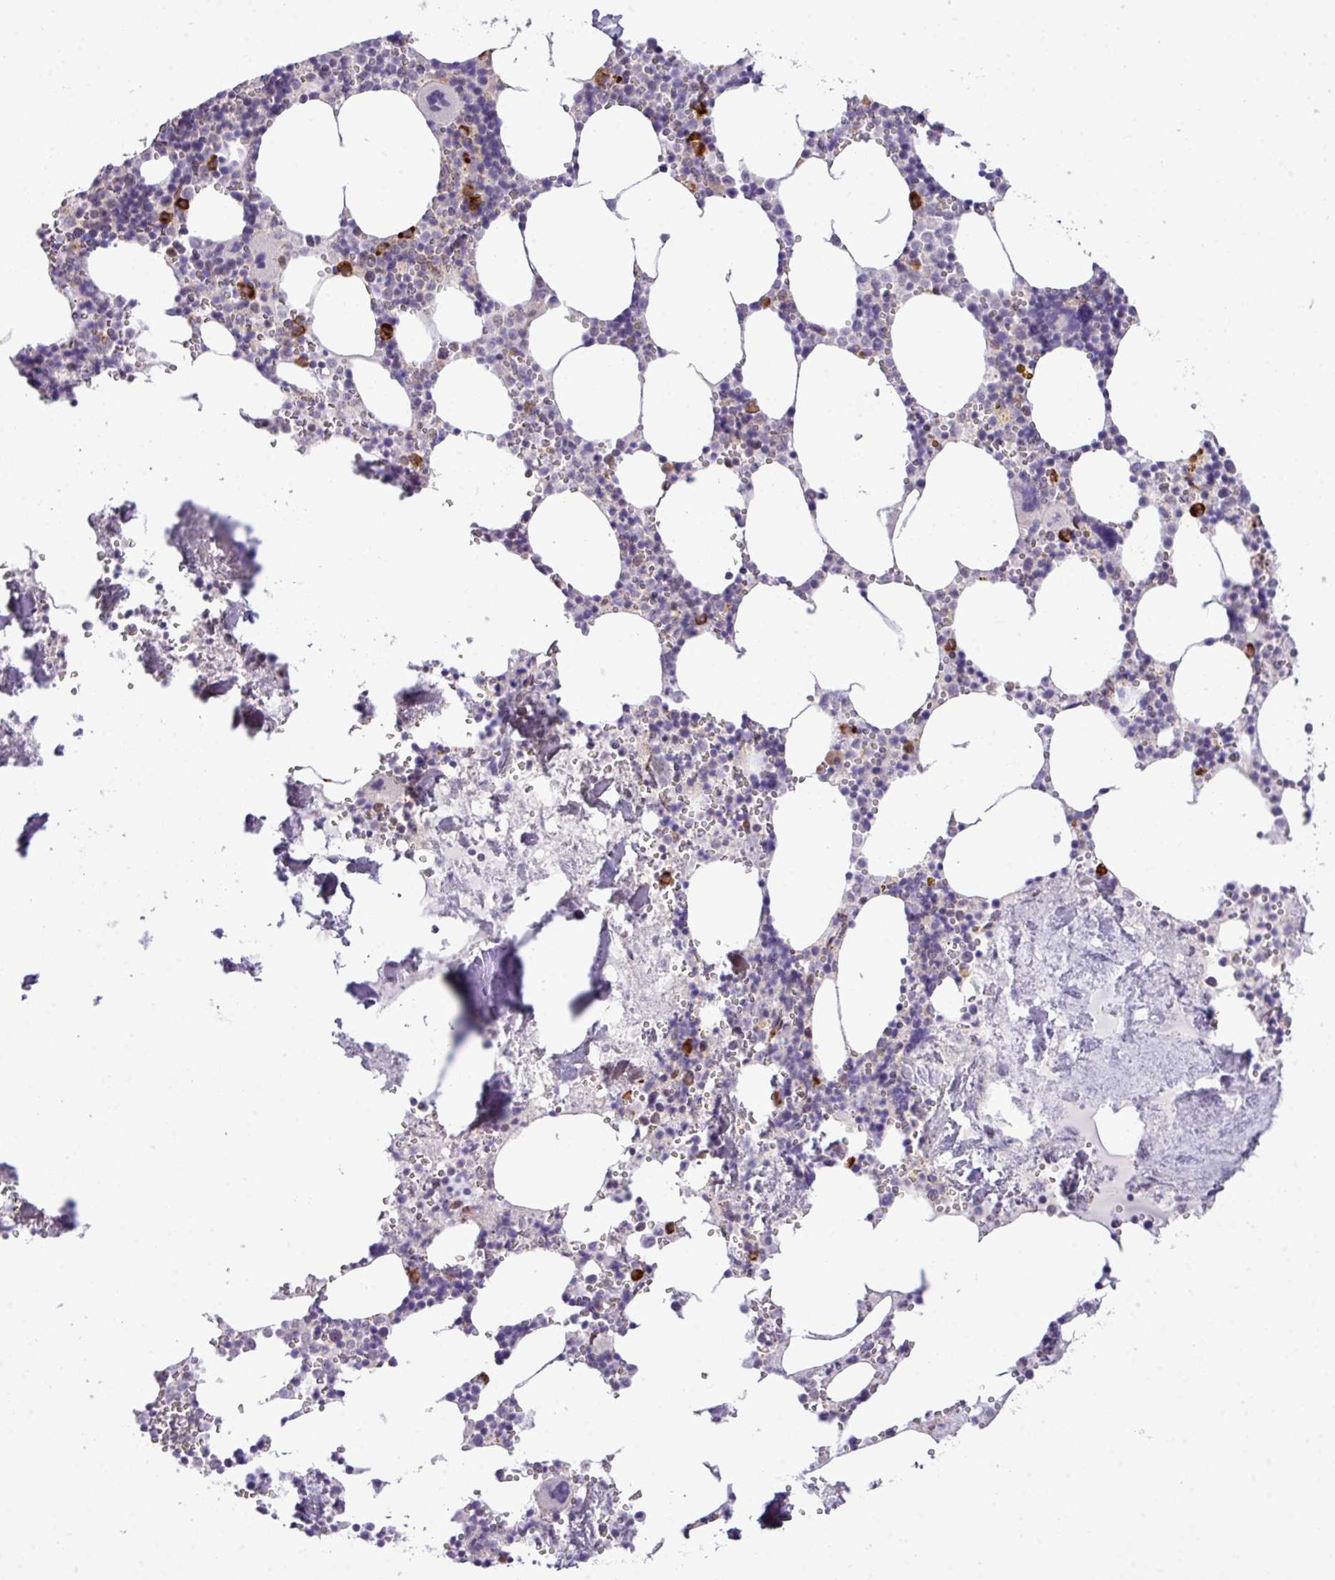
{"staining": {"intensity": "strong", "quantity": "<25%", "location": "cytoplasmic/membranous"}, "tissue": "bone marrow", "cell_type": "Hematopoietic cells", "image_type": "normal", "snomed": [{"axis": "morphology", "description": "Normal tissue, NOS"}, {"axis": "topography", "description": "Bone marrow"}], "caption": "Brown immunohistochemical staining in normal bone marrow exhibits strong cytoplasmic/membranous expression in about <25% of hematopoietic cells.", "gene": "CFAP97", "patient": {"sex": "male", "age": 54}}